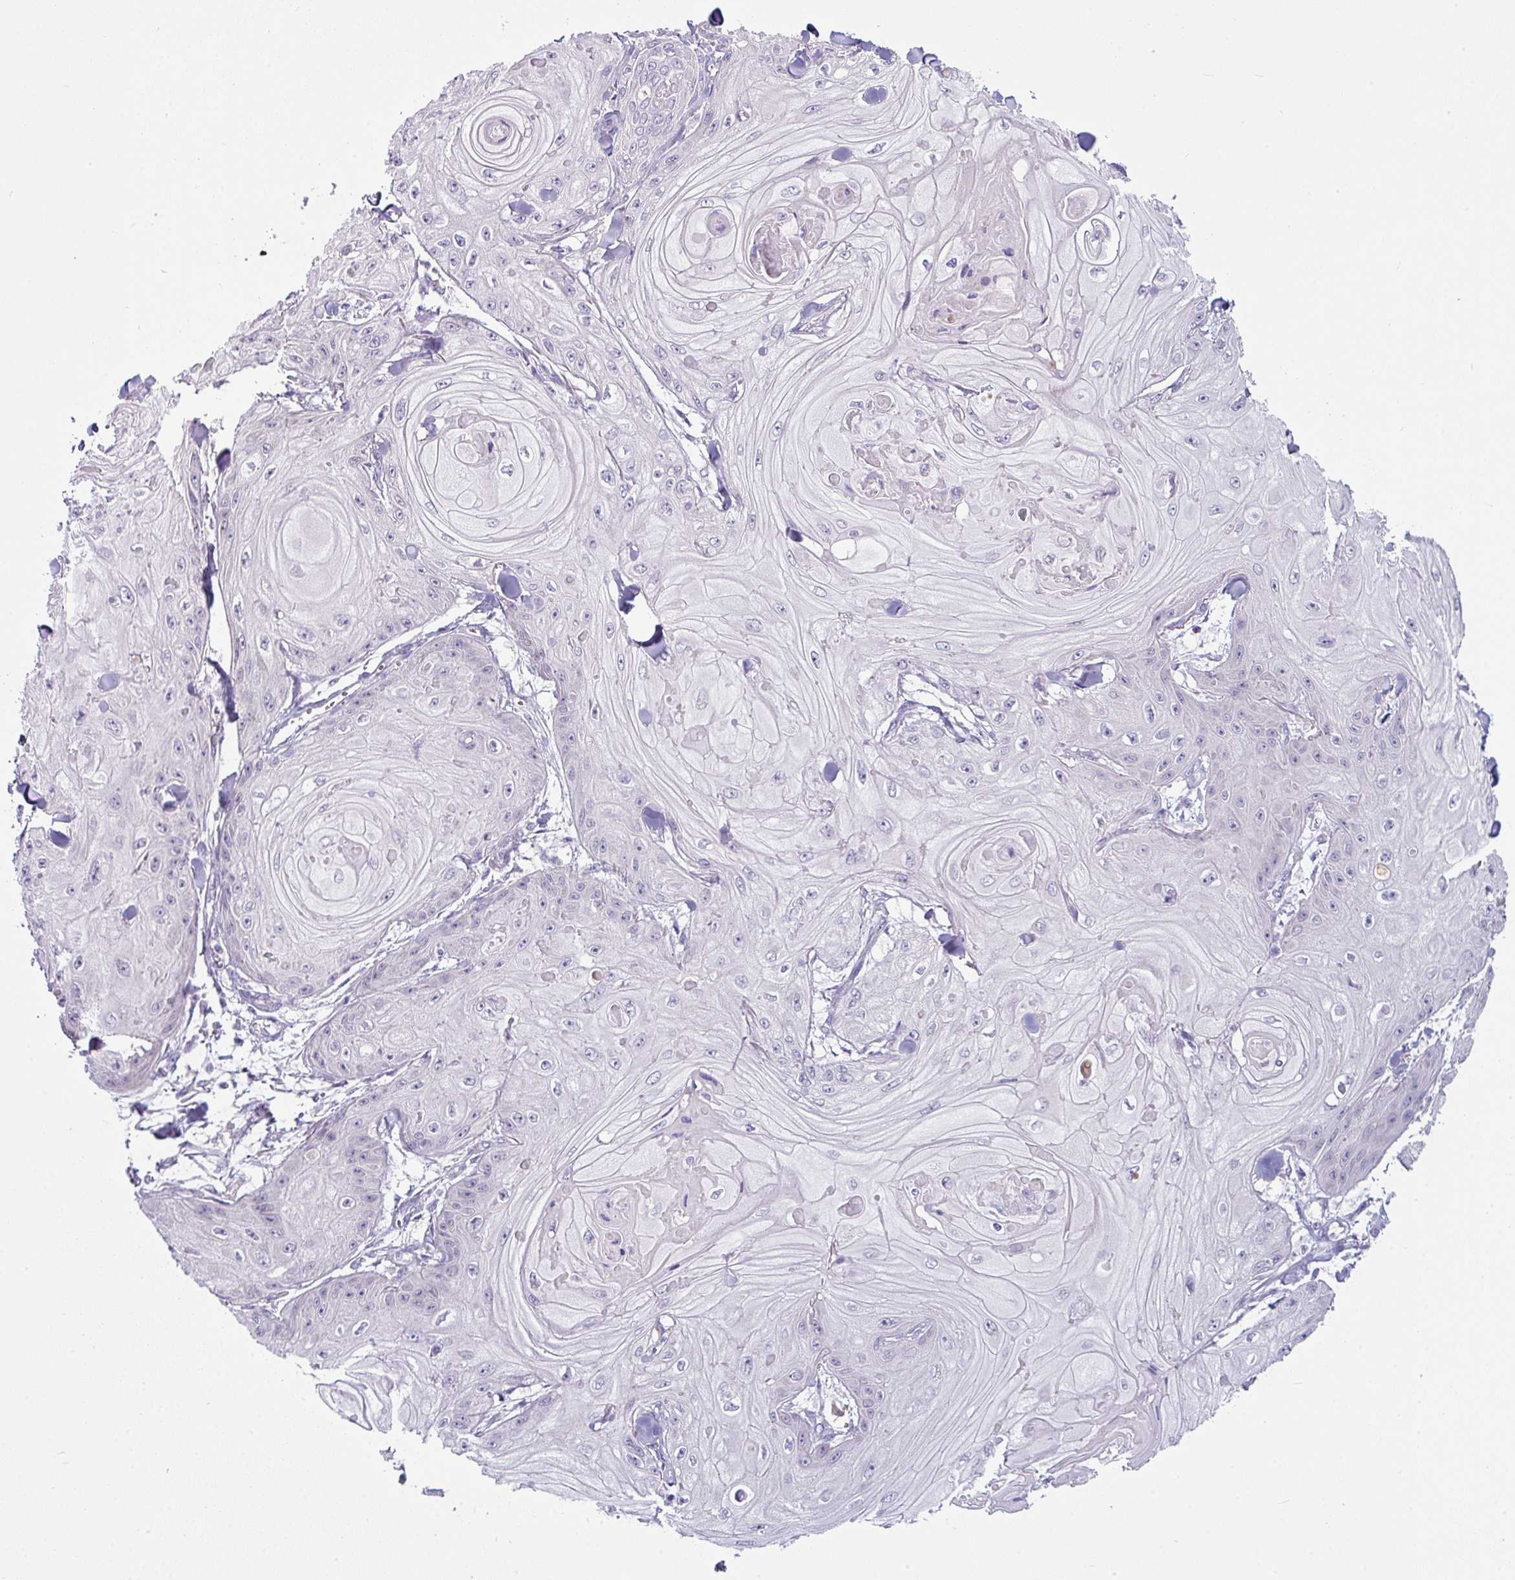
{"staining": {"intensity": "negative", "quantity": "none", "location": "none"}, "tissue": "skin cancer", "cell_type": "Tumor cells", "image_type": "cancer", "snomed": [{"axis": "morphology", "description": "Squamous cell carcinoma, NOS"}, {"axis": "topography", "description": "Skin"}], "caption": "A micrograph of human squamous cell carcinoma (skin) is negative for staining in tumor cells.", "gene": "SLAMF6", "patient": {"sex": "male", "age": 74}}